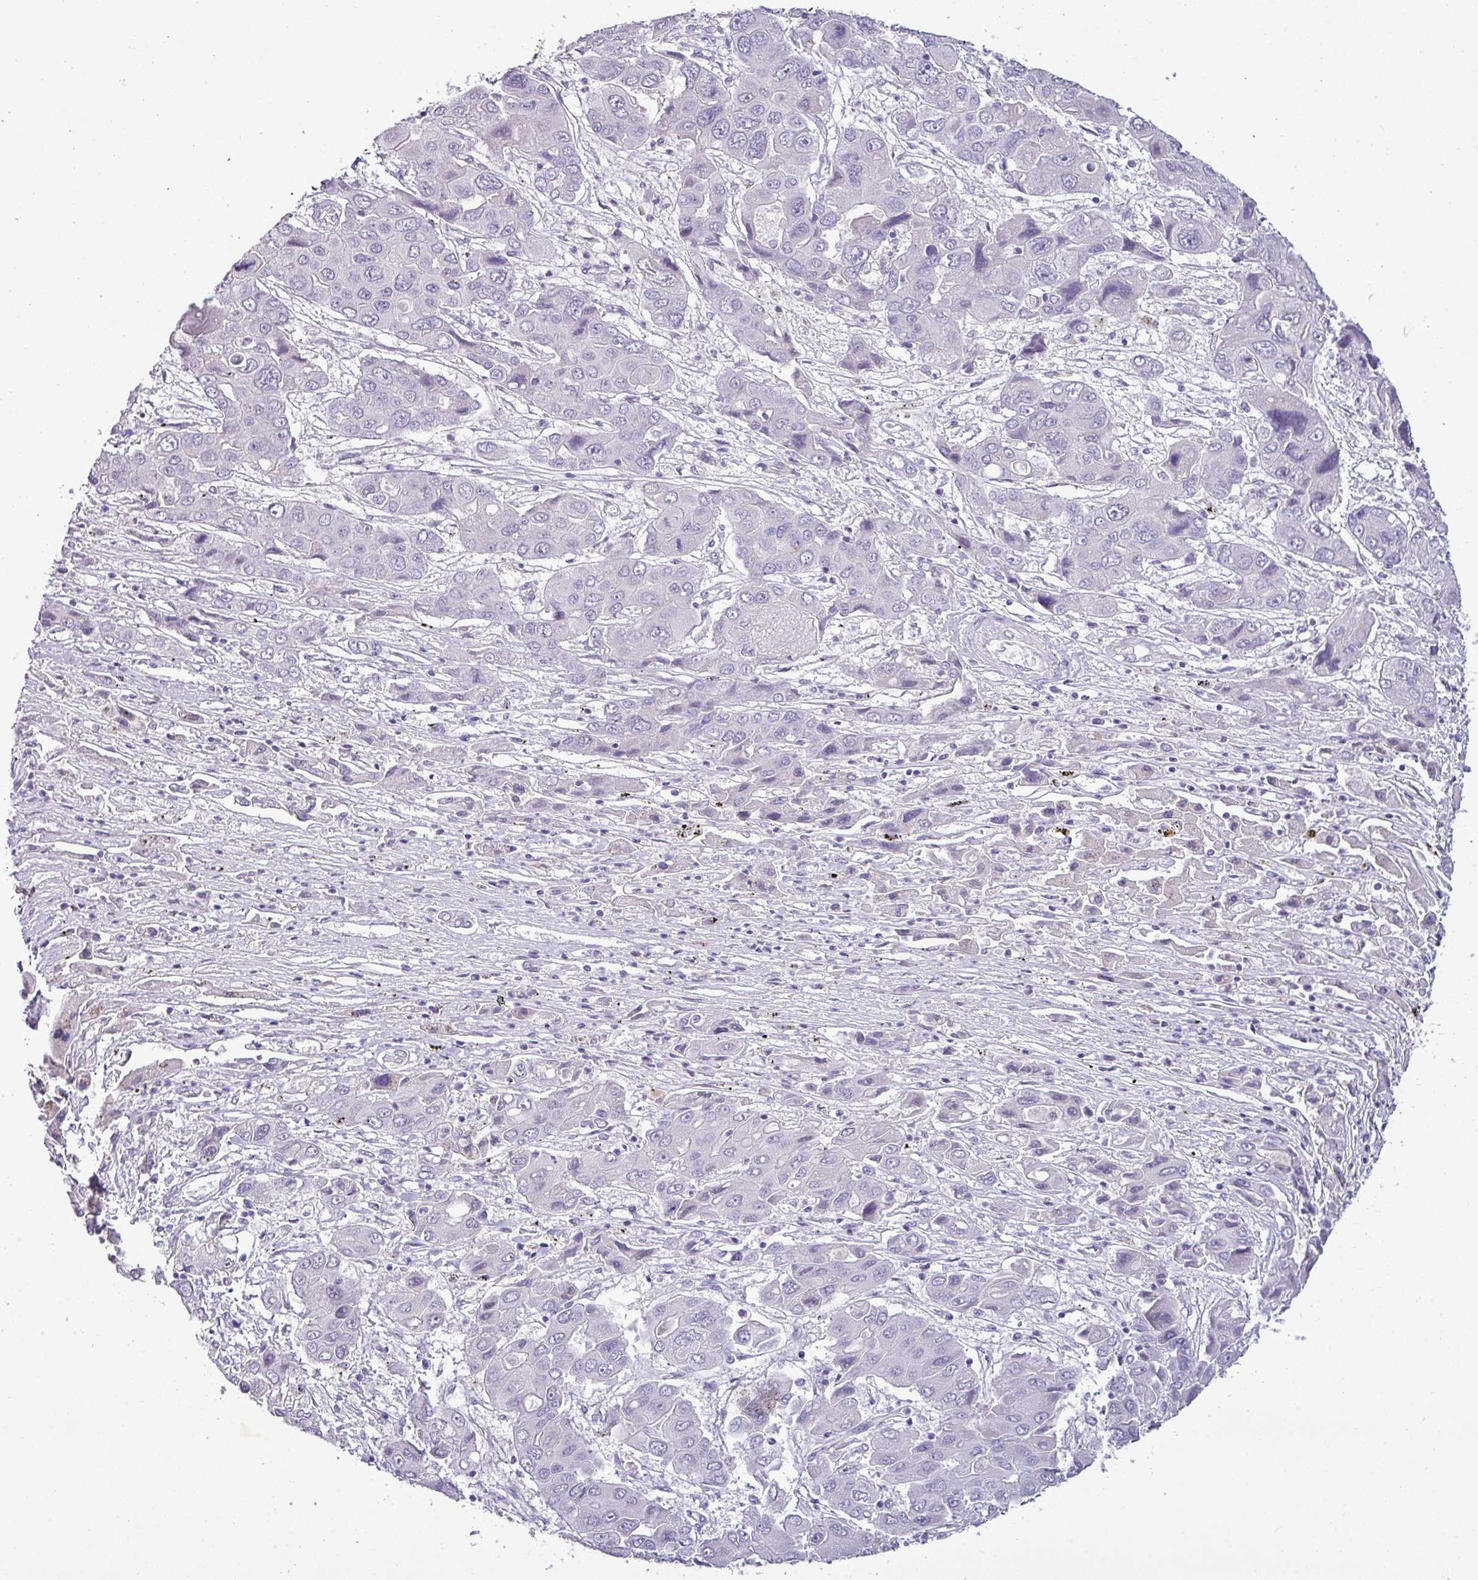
{"staining": {"intensity": "negative", "quantity": "none", "location": "none"}, "tissue": "liver cancer", "cell_type": "Tumor cells", "image_type": "cancer", "snomed": [{"axis": "morphology", "description": "Cholangiocarcinoma"}, {"axis": "topography", "description": "Liver"}], "caption": "The image demonstrates no significant positivity in tumor cells of cholangiocarcinoma (liver). Nuclei are stained in blue.", "gene": "TMEM91", "patient": {"sex": "male", "age": 67}}